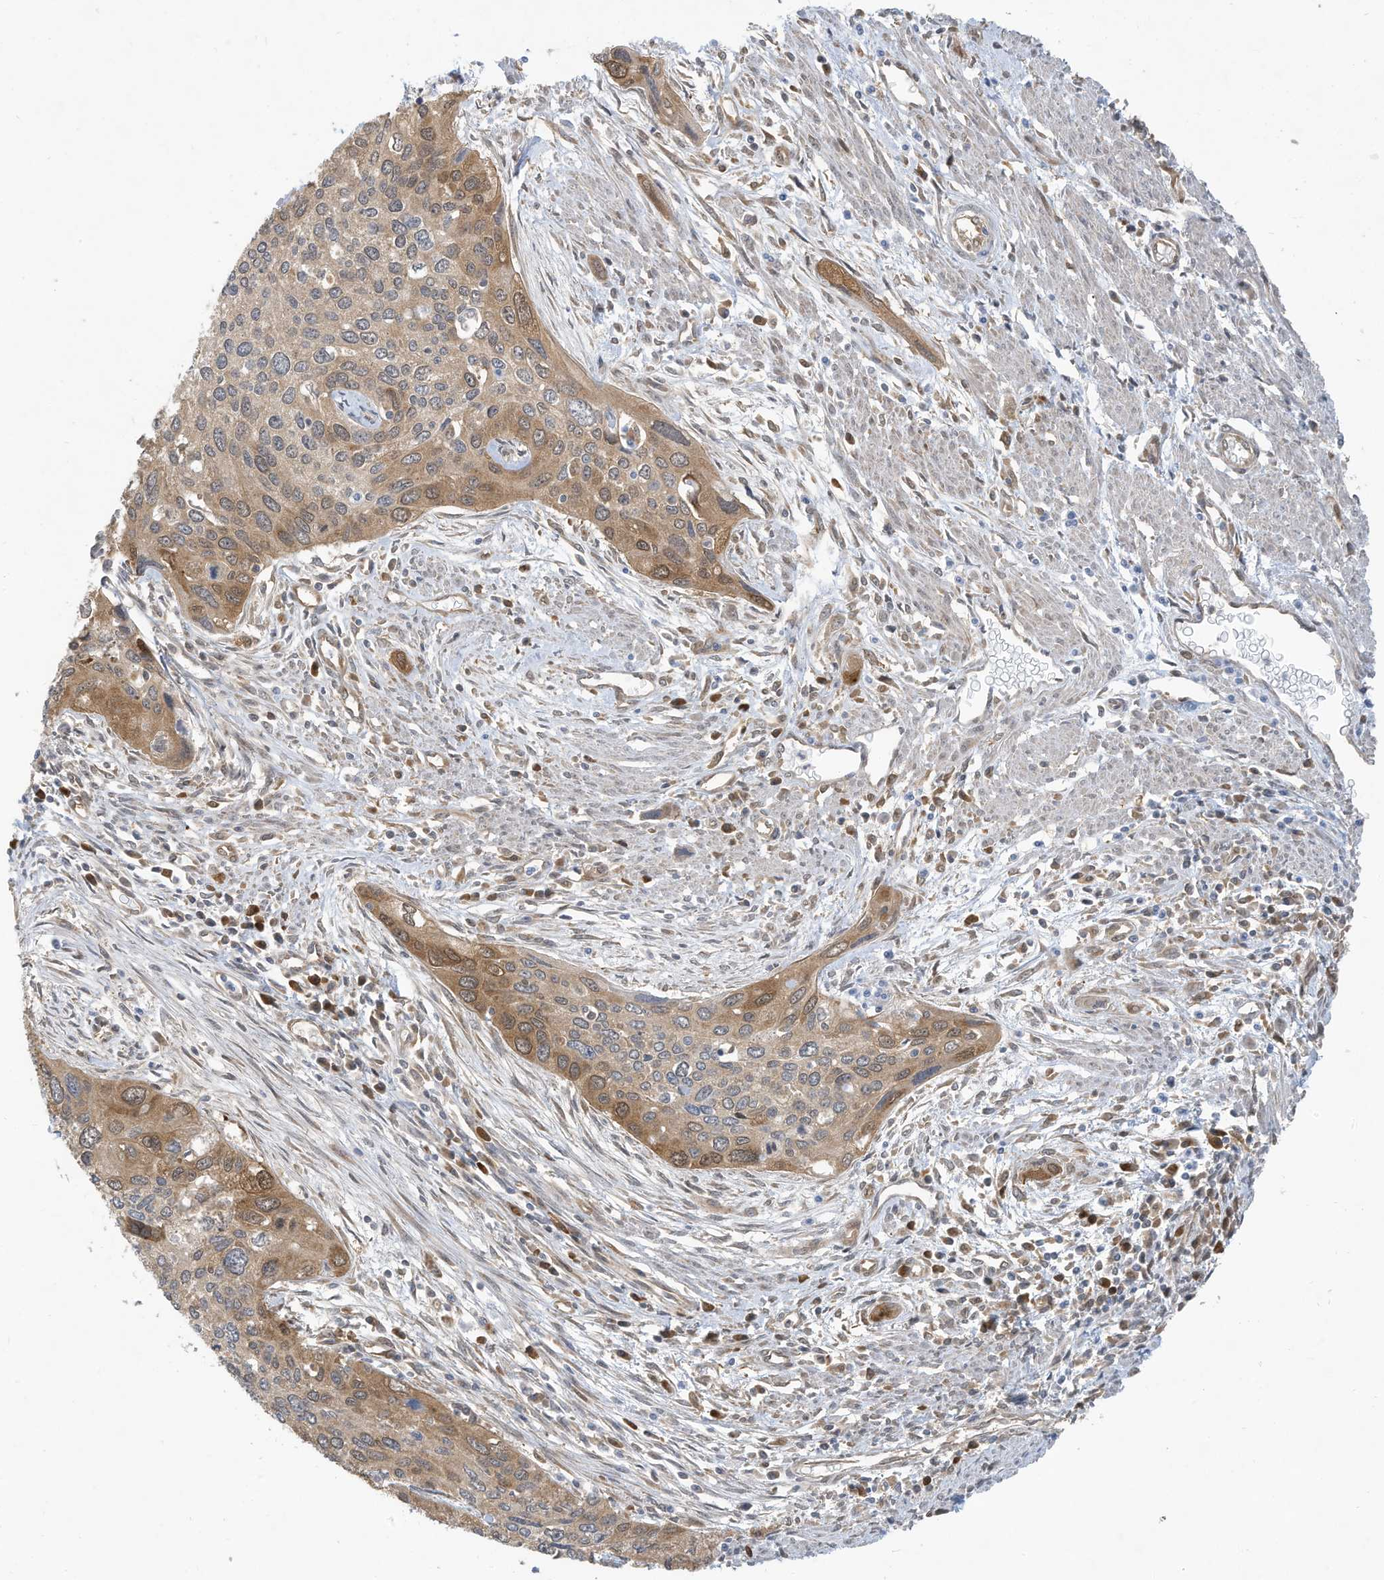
{"staining": {"intensity": "moderate", "quantity": ">75%", "location": "cytoplasmic/membranous"}, "tissue": "cervical cancer", "cell_type": "Tumor cells", "image_type": "cancer", "snomed": [{"axis": "morphology", "description": "Squamous cell carcinoma, NOS"}, {"axis": "topography", "description": "Cervix"}], "caption": "Tumor cells show medium levels of moderate cytoplasmic/membranous positivity in about >75% of cells in cervical cancer (squamous cell carcinoma).", "gene": "USE1", "patient": {"sex": "female", "age": 55}}